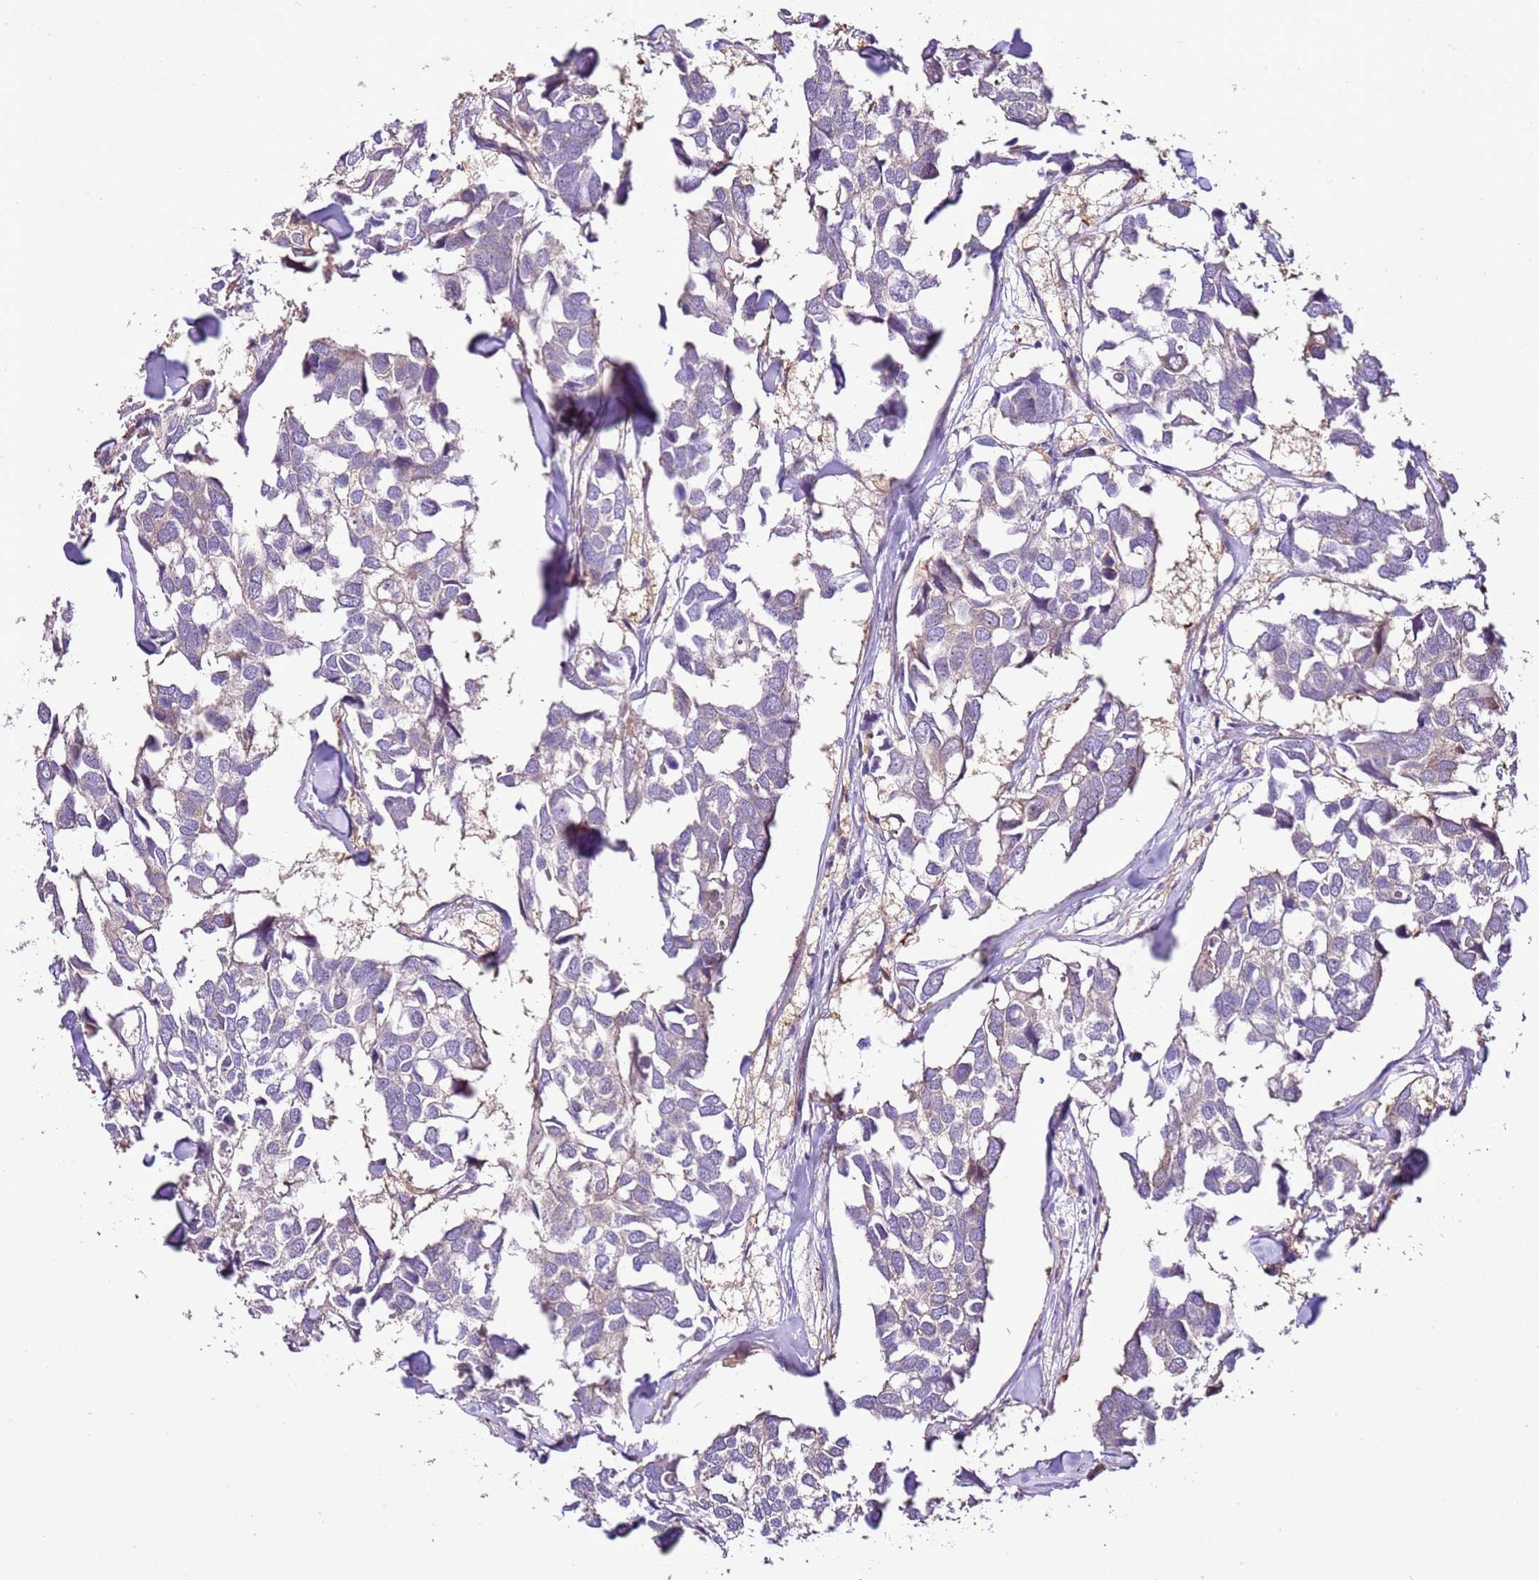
{"staining": {"intensity": "negative", "quantity": "none", "location": "none"}, "tissue": "breast cancer", "cell_type": "Tumor cells", "image_type": "cancer", "snomed": [{"axis": "morphology", "description": "Duct carcinoma"}, {"axis": "topography", "description": "Breast"}], "caption": "Tumor cells are negative for brown protein staining in breast cancer (infiltrating ductal carcinoma).", "gene": "SLC38A5", "patient": {"sex": "female", "age": 83}}